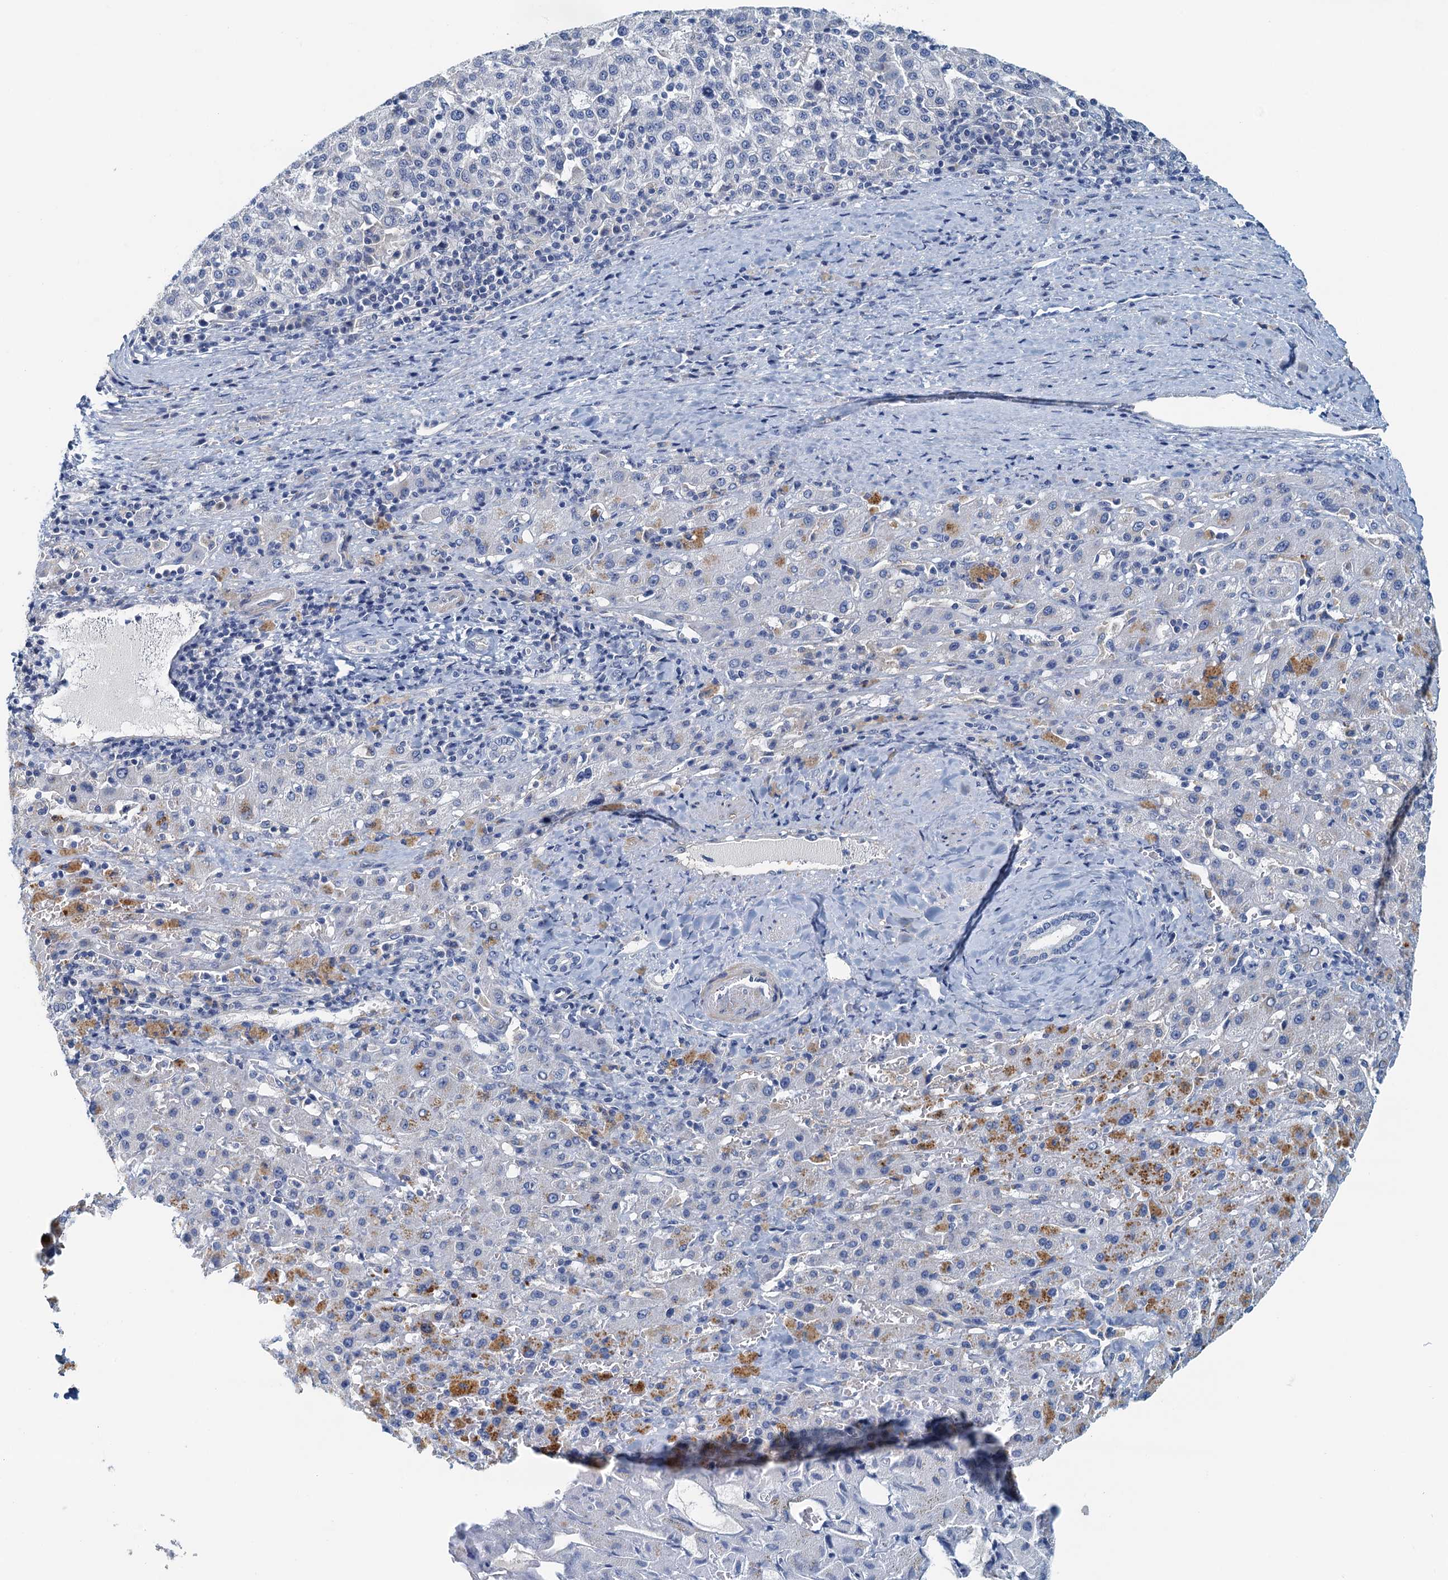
{"staining": {"intensity": "negative", "quantity": "none", "location": "none"}, "tissue": "liver cancer", "cell_type": "Tumor cells", "image_type": "cancer", "snomed": [{"axis": "morphology", "description": "Carcinoma, Hepatocellular, NOS"}, {"axis": "topography", "description": "Liver"}], "caption": "There is no significant positivity in tumor cells of liver cancer (hepatocellular carcinoma).", "gene": "DTD1", "patient": {"sex": "female", "age": 58}}